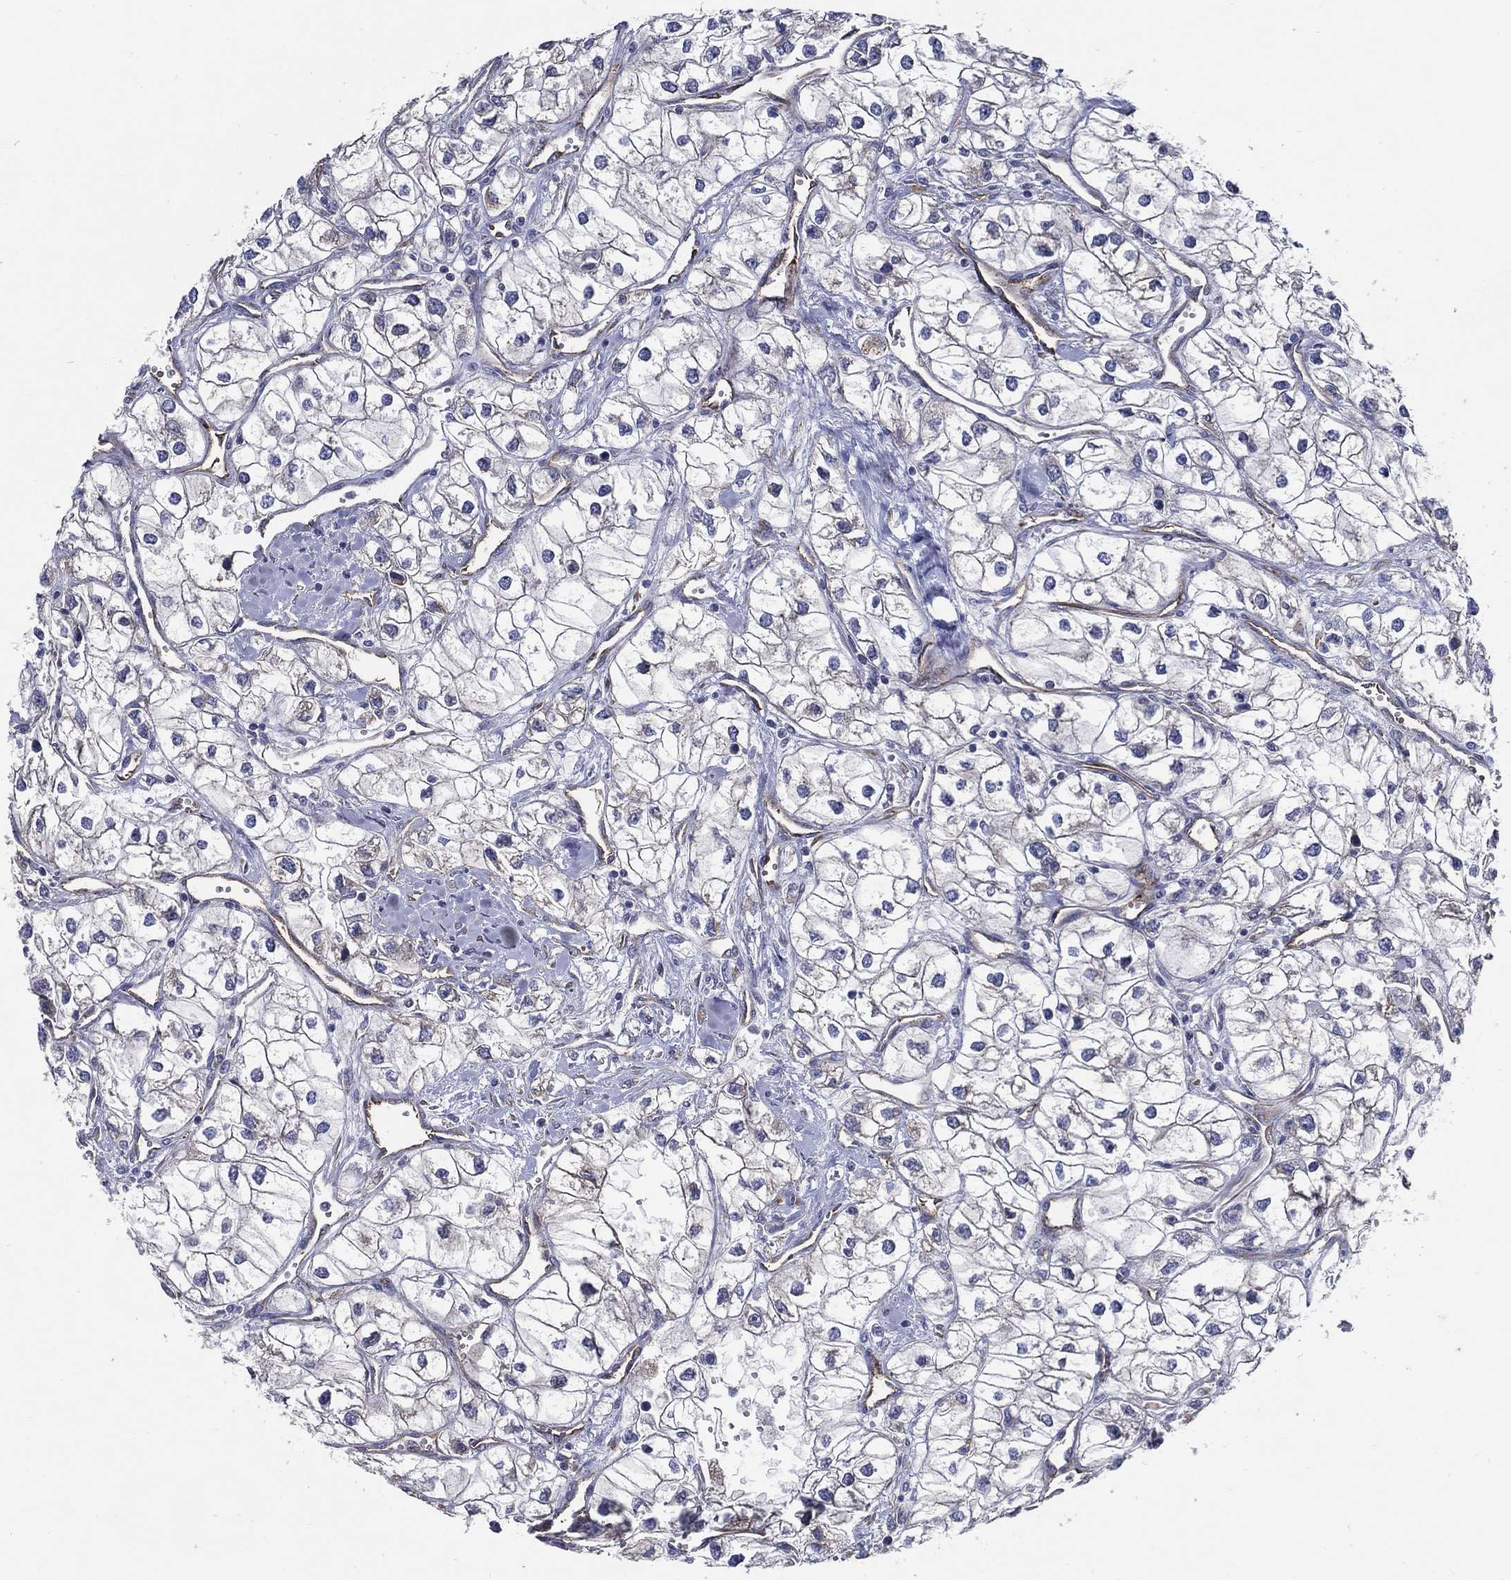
{"staining": {"intensity": "negative", "quantity": "none", "location": "none"}, "tissue": "renal cancer", "cell_type": "Tumor cells", "image_type": "cancer", "snomed": [{"axis": "morphology", "description": "Adenocarcinoma, NOS"}, {"axis": "topography", "description": "Kidney"}], "caption": "Tumor cells show no significant protein staining in renal cancer (adenocarcinoma).", "gene": "ARHGAP11A", "patient": {"sex": "male", "age": 59}}